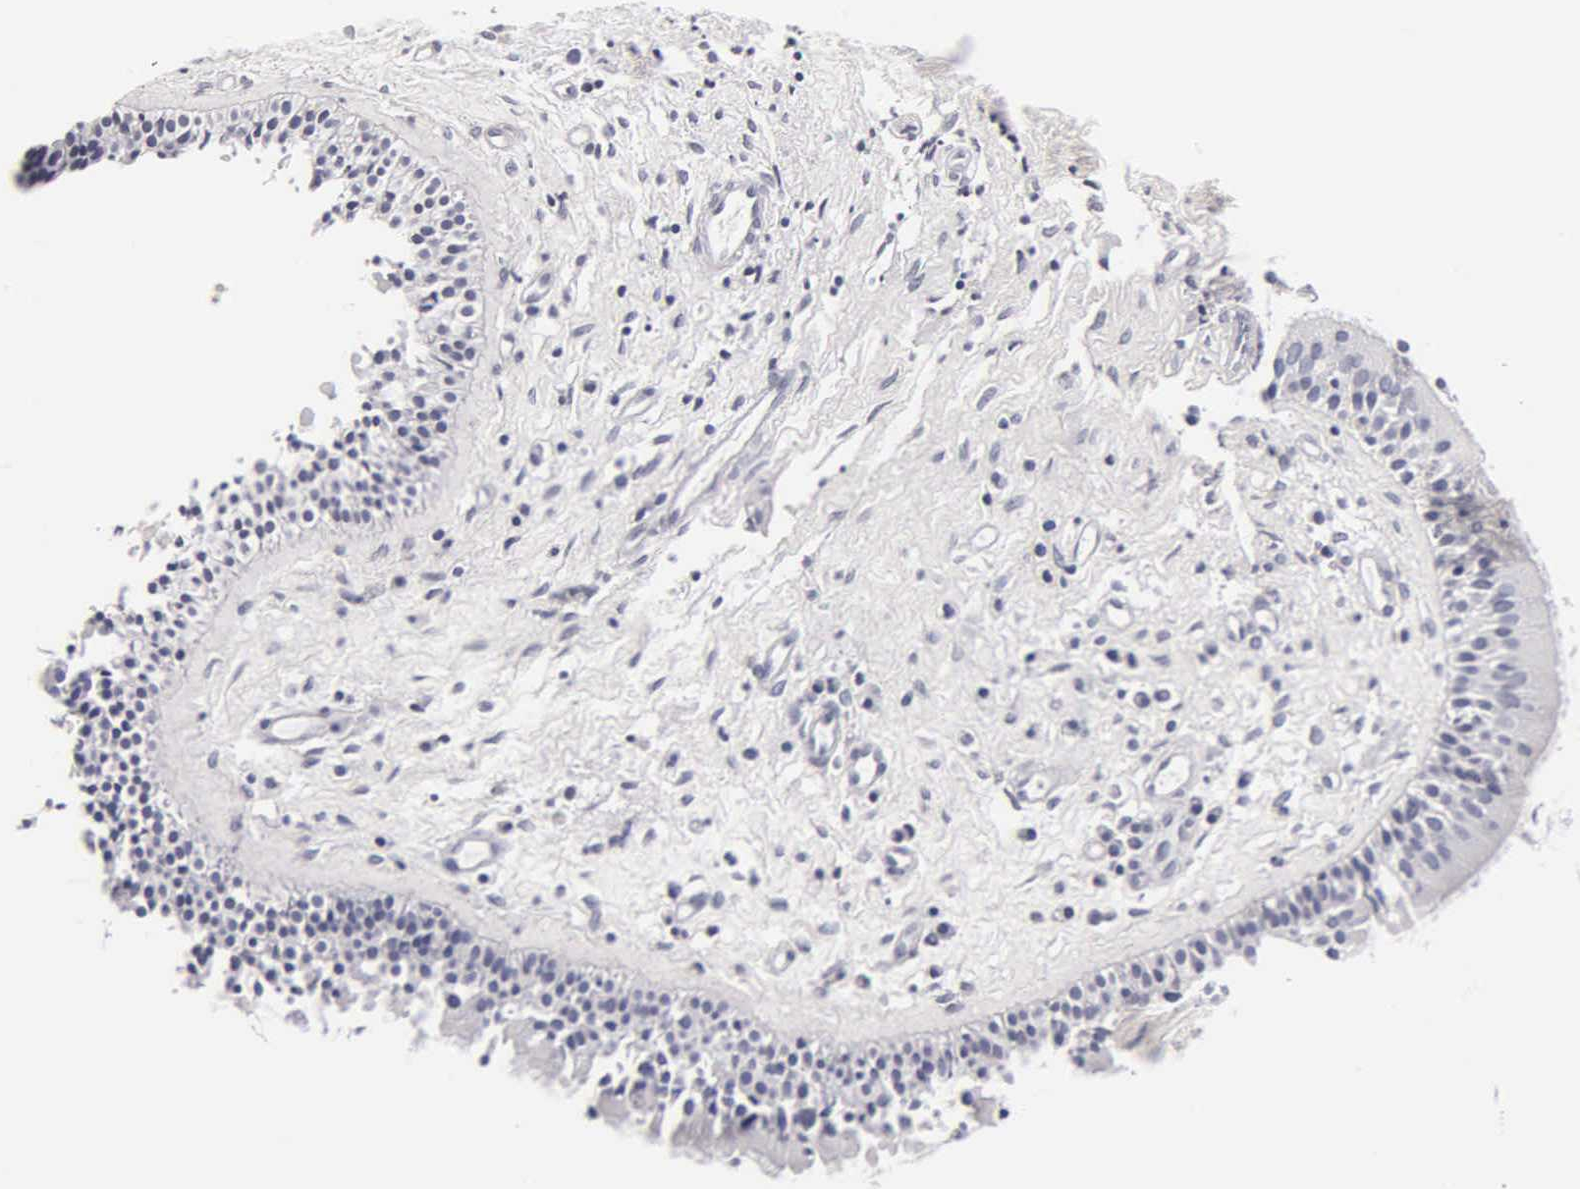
{"staining": {"intensity": "negative", "quantity": "none", "location": "none"}, "tissue": "nasopharynx", "cell_type": "Respiratory epithelial cells", "image_type": "normal", "snomed": [{"axis": "morphology", "description": "Normal tissue, NOS"}, {"axis": "topography", "description": "Nasopharynx"}], "caption": "High power microscopy histopathology image of an IHC histopathology image of benign nasopharynx, revealing no significant staining in respiratory epithelial cells. The staining is performed using DAB (3,3'-diaminobenzidine) brown chromogen with nuclei counter-stained in using hematoxylin.", "gene": "ACP3", "patient": {"sex": "male", "age": 63}}